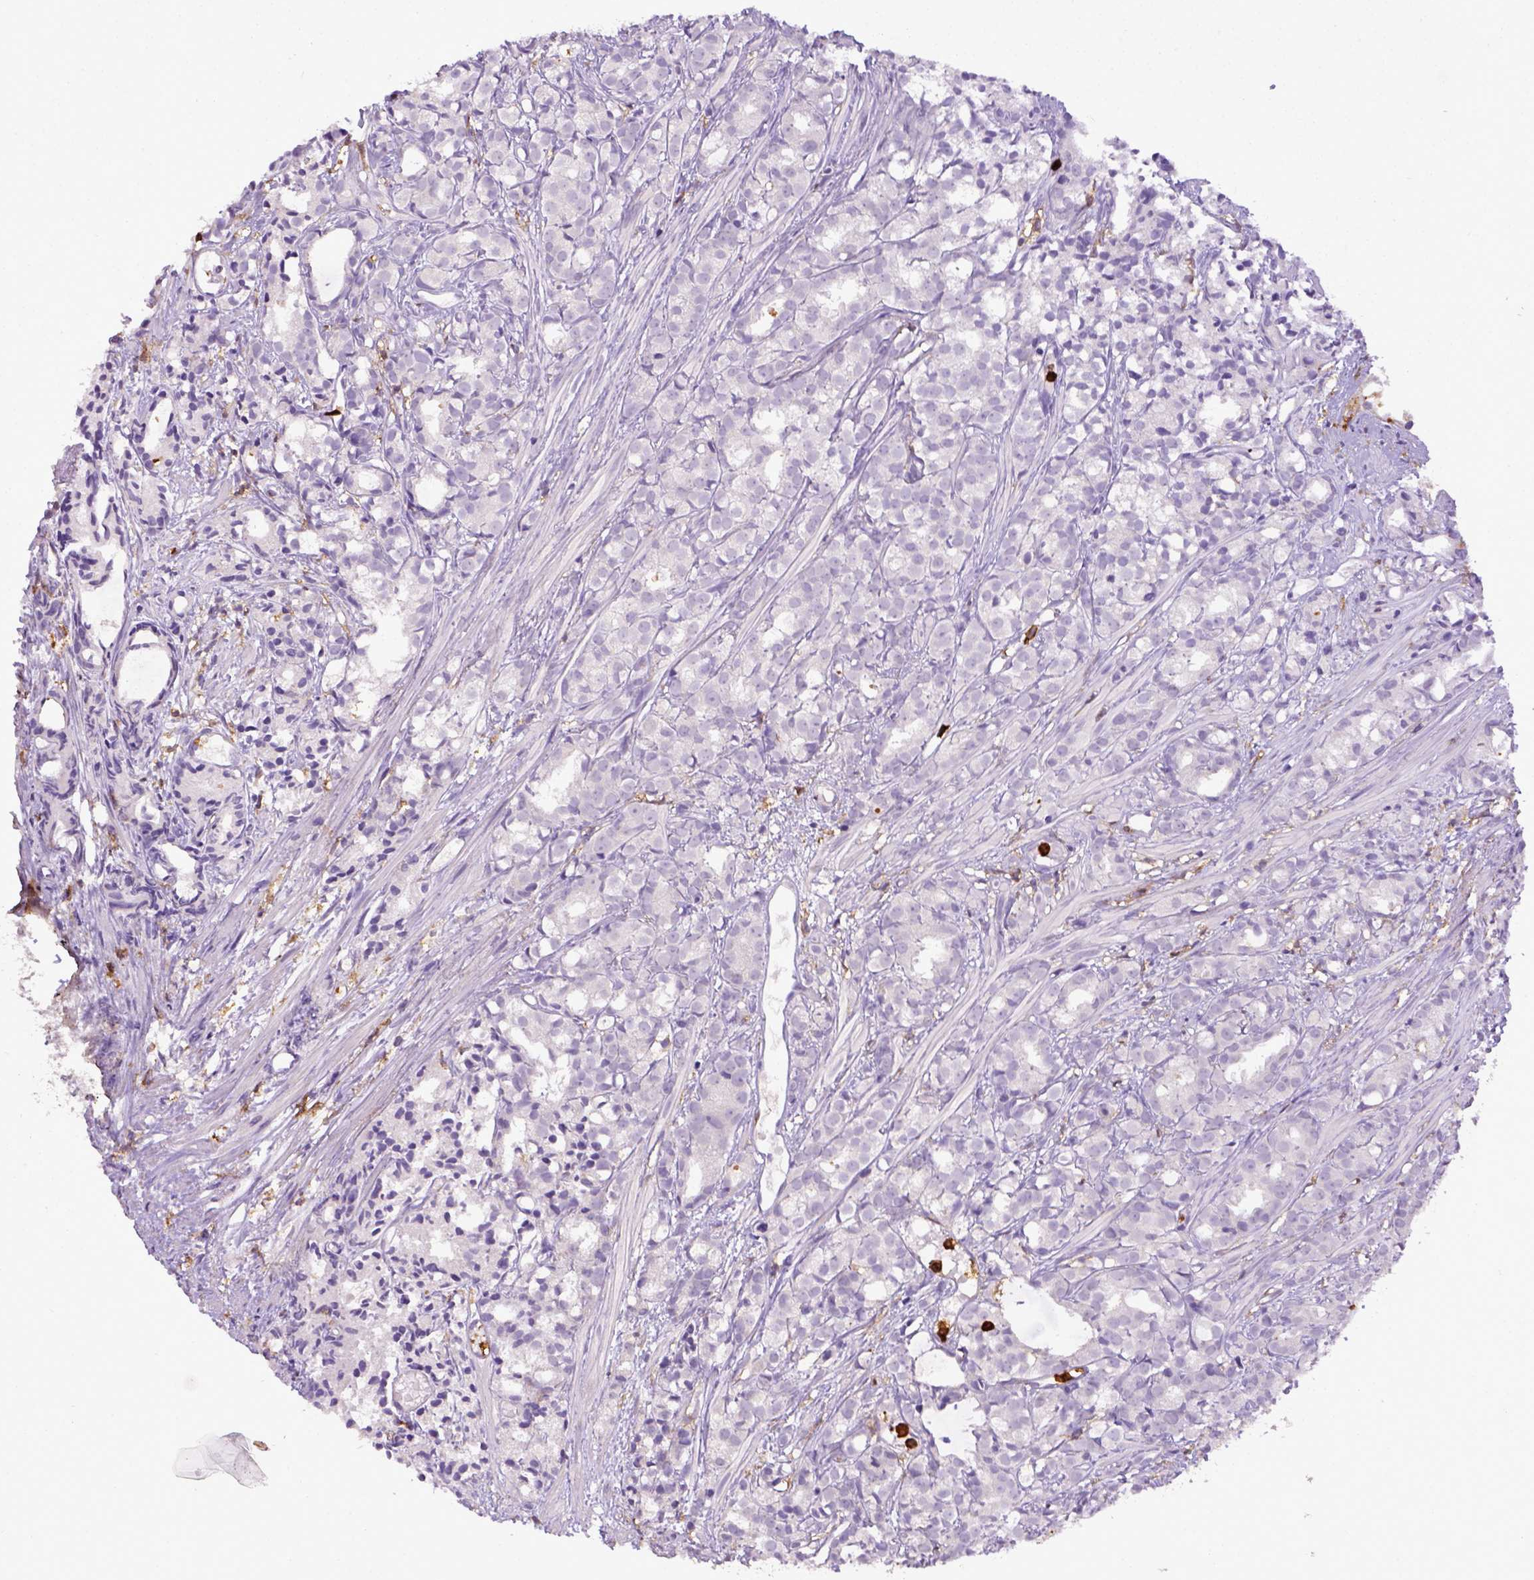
{"staining": {"intensity": "negative", "quantity": "none", "location": "none"}, "tissue": "prostate cancer", "cell_type": "Tumor cells", "image_type": "cancer", "snomed": [{"axis": "morphology", "description": "Adenocarcinoma, High grade"}, {"axis": "topography", "description": "Prostate"}], "caption": "The histopathology image exhibits no significant expression in tumor cells of high-grade adenocarcinoma (prostate). (Stains: DAB immunohistochemistry with hematoxylin counter stain, Microscopy: brightfield microscopy at high magnification).", "gene": "ITGAM", "patient": {"sex": "male", "age": 79}}